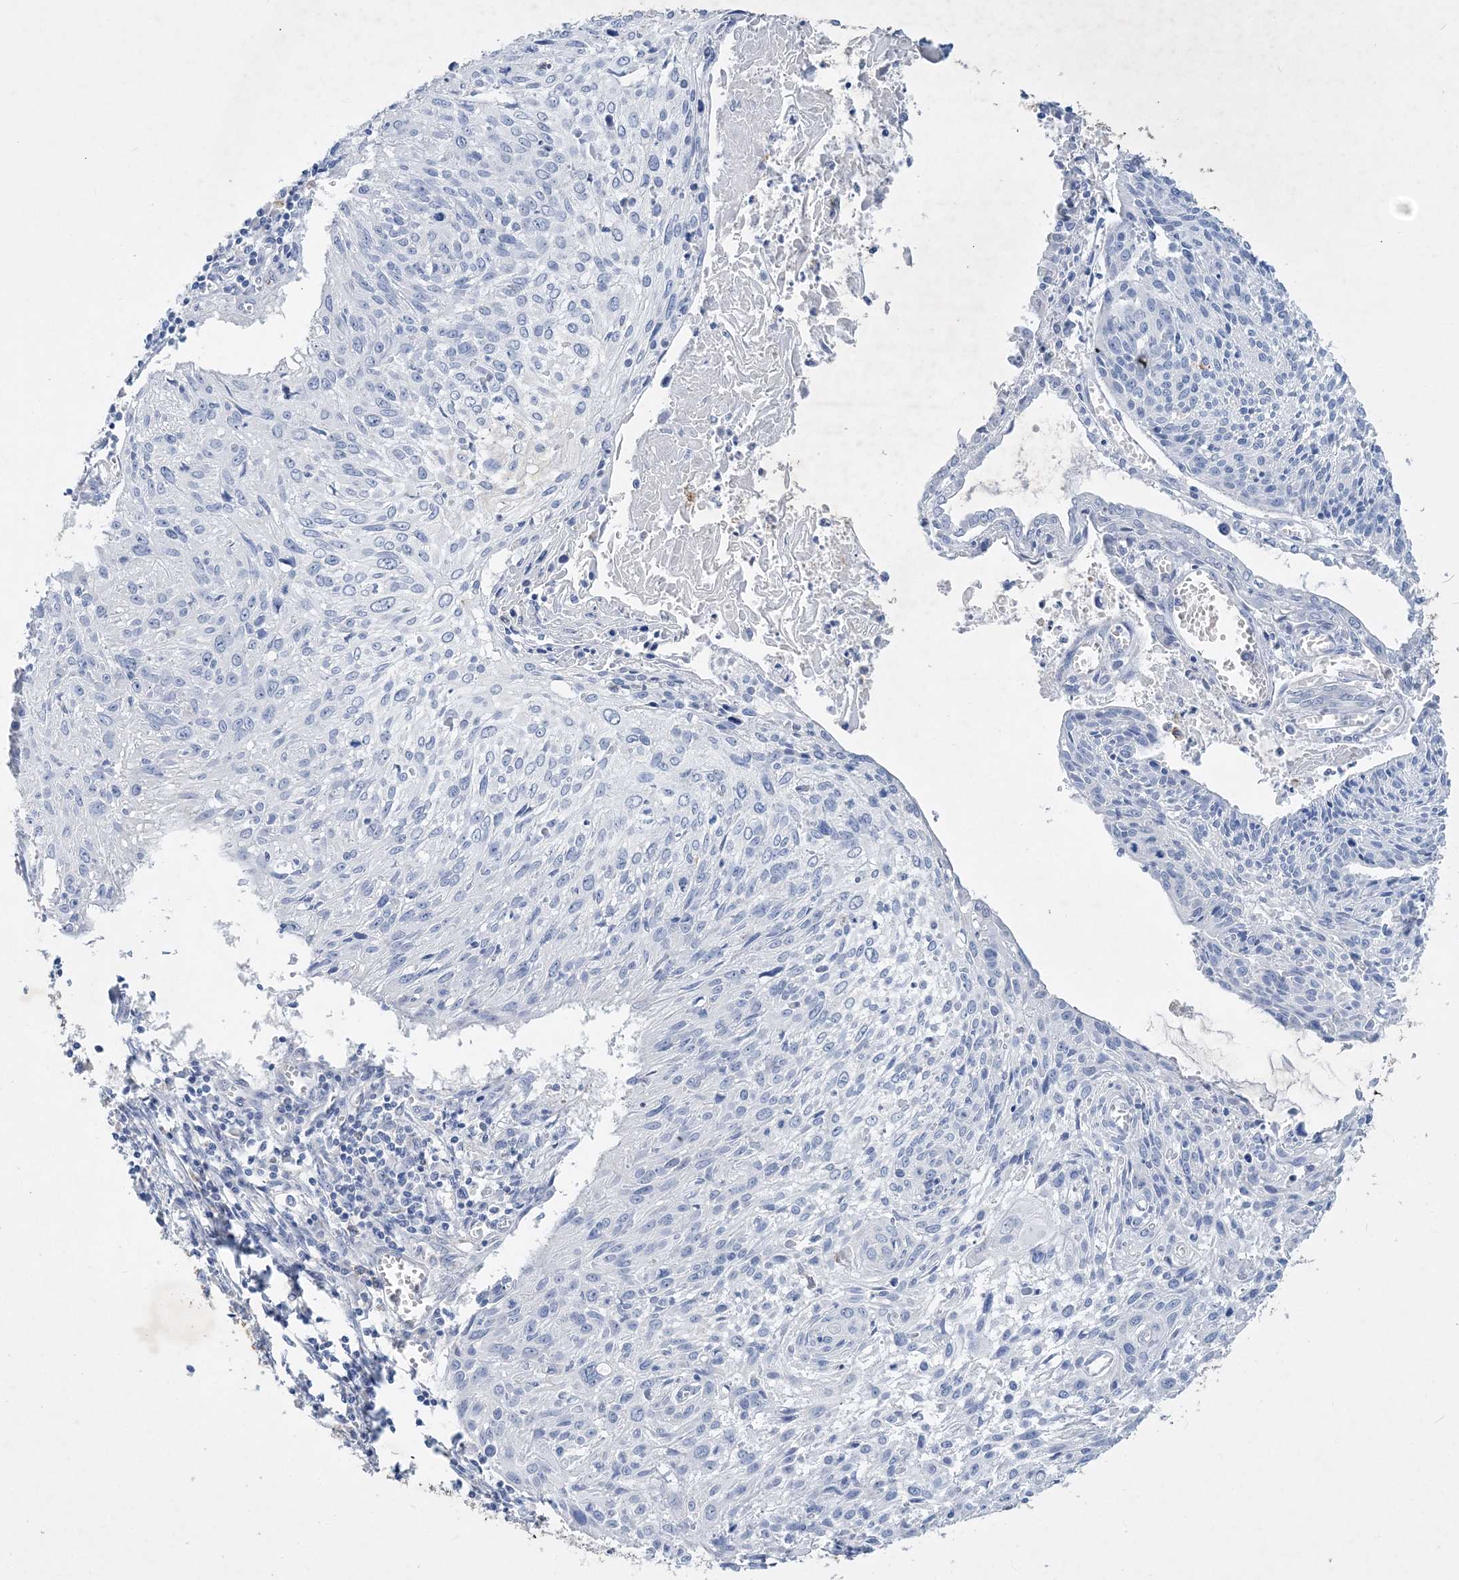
{"staining": {"intensity": "negative", "quantity": "none", "location": "none"}, "tissue": "cervical cancer", "cell_type": "Tumor cells", "image_type": "cancer", "snomed": [{"axis": "morphology", "description": "Squamous cell carcinoma, NOS"}, {"axis": "topography", "description": "Cervix"}], "caption": "A micrograph of human cervical cancer (squamous cell carcinoma) is negative for staining in tumor cells. (Brightfield microscopy of DAB (3,3'-diaminobenzidine) immunohistochemistry (IHC) at high magnification).", "gene": "COPS8", "patient": {"sex": "female", "age": 51}}